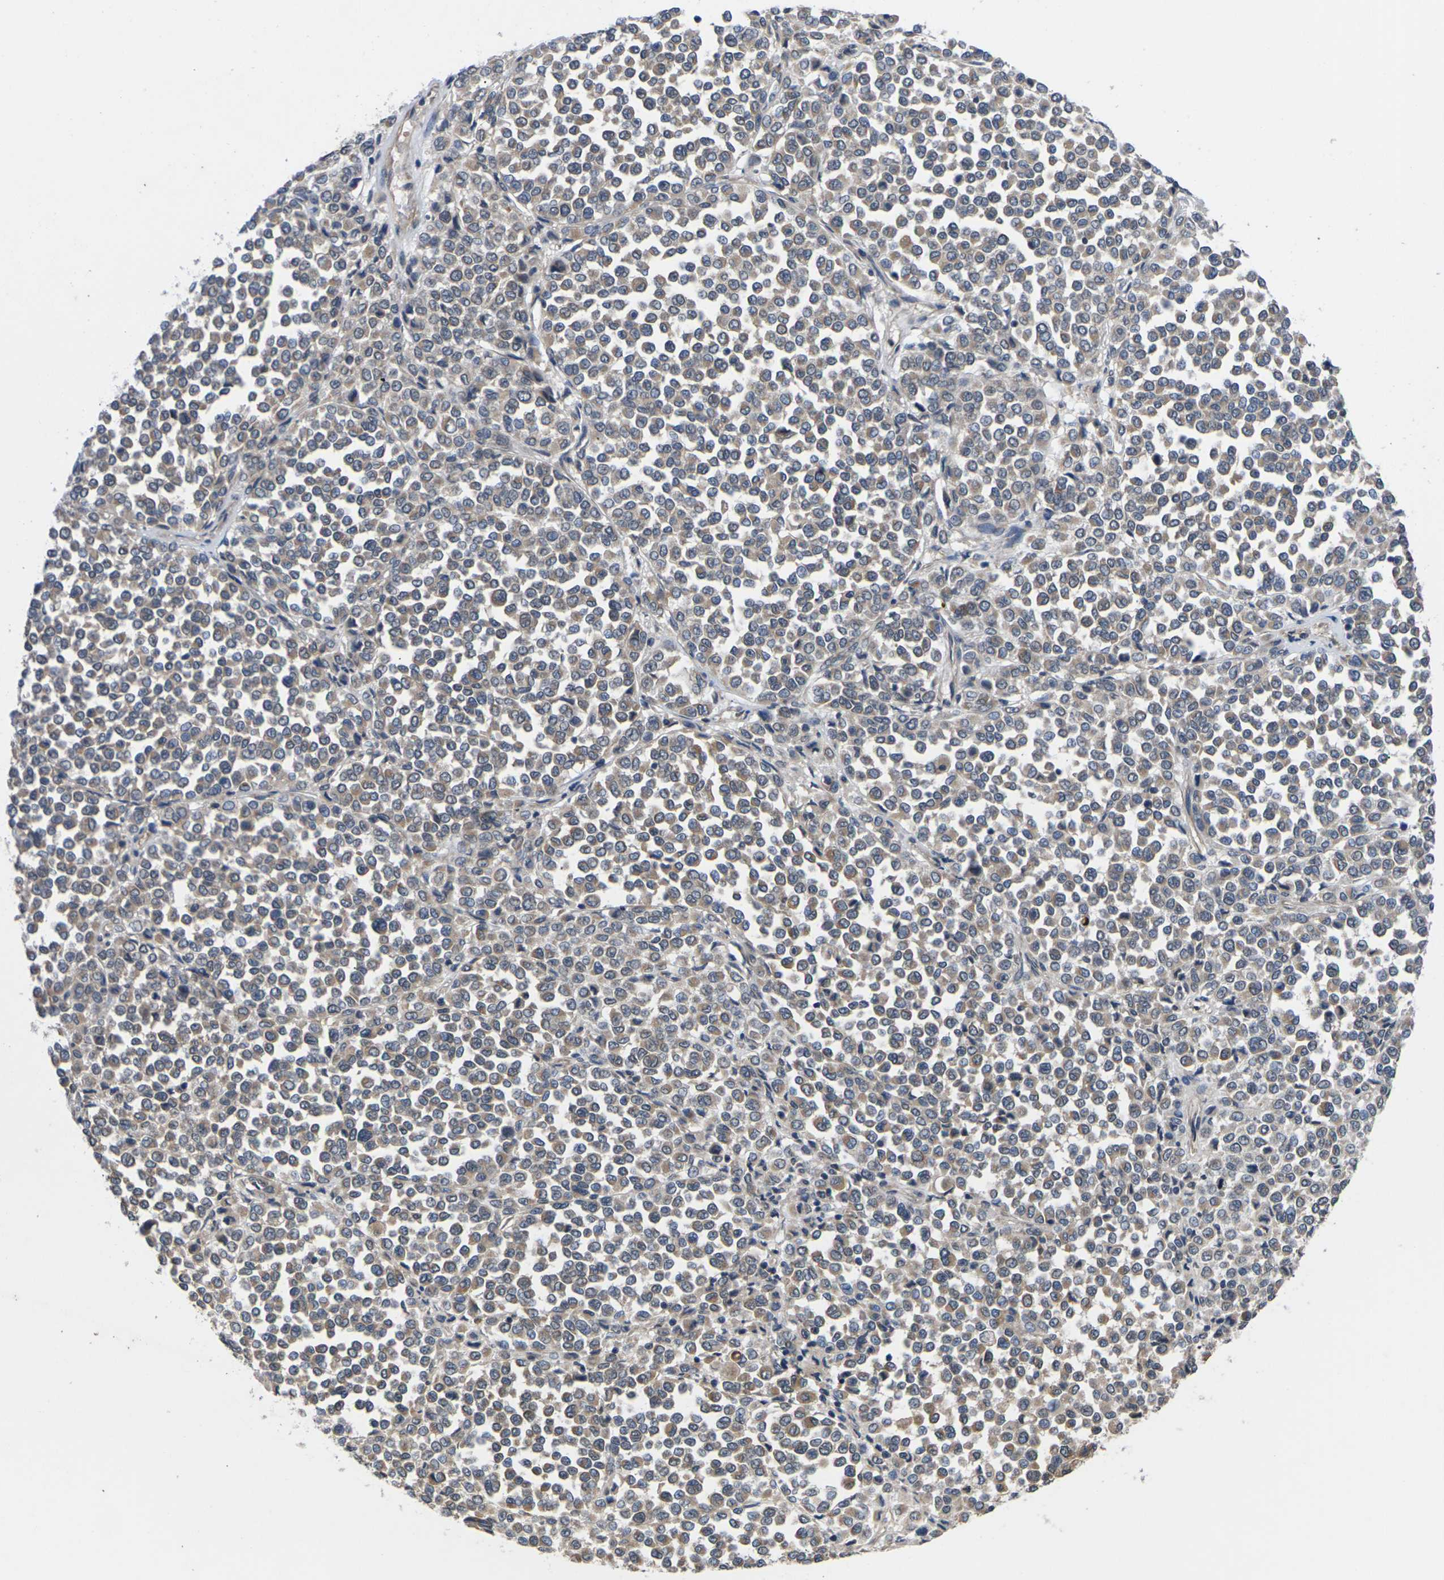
{"staining": {"intensity": "weak", "quantity": ">75%", "location": "cytoplasmic/membranous"}, "tissue": "melanoma", "cell_type": "Tumor cells", "image_type": "cancer", "snomed": [{"axis": "morphology", "description": "Malignant melanoma, Metastatic site"}, {"axis": "topography", "description": "Pancreas"}], "caption": "Malignant melanoma (metastatic site) stained with DAB immunohistochemistry exhibits low levels of weak cytoplasmic/membranous staining in approximately >75% of tumor cells. (DAB = brown stain, brightfield microscopy at high magnification).", "gene": "DKK2", "patient": {"sex": "female", "age": 30}}